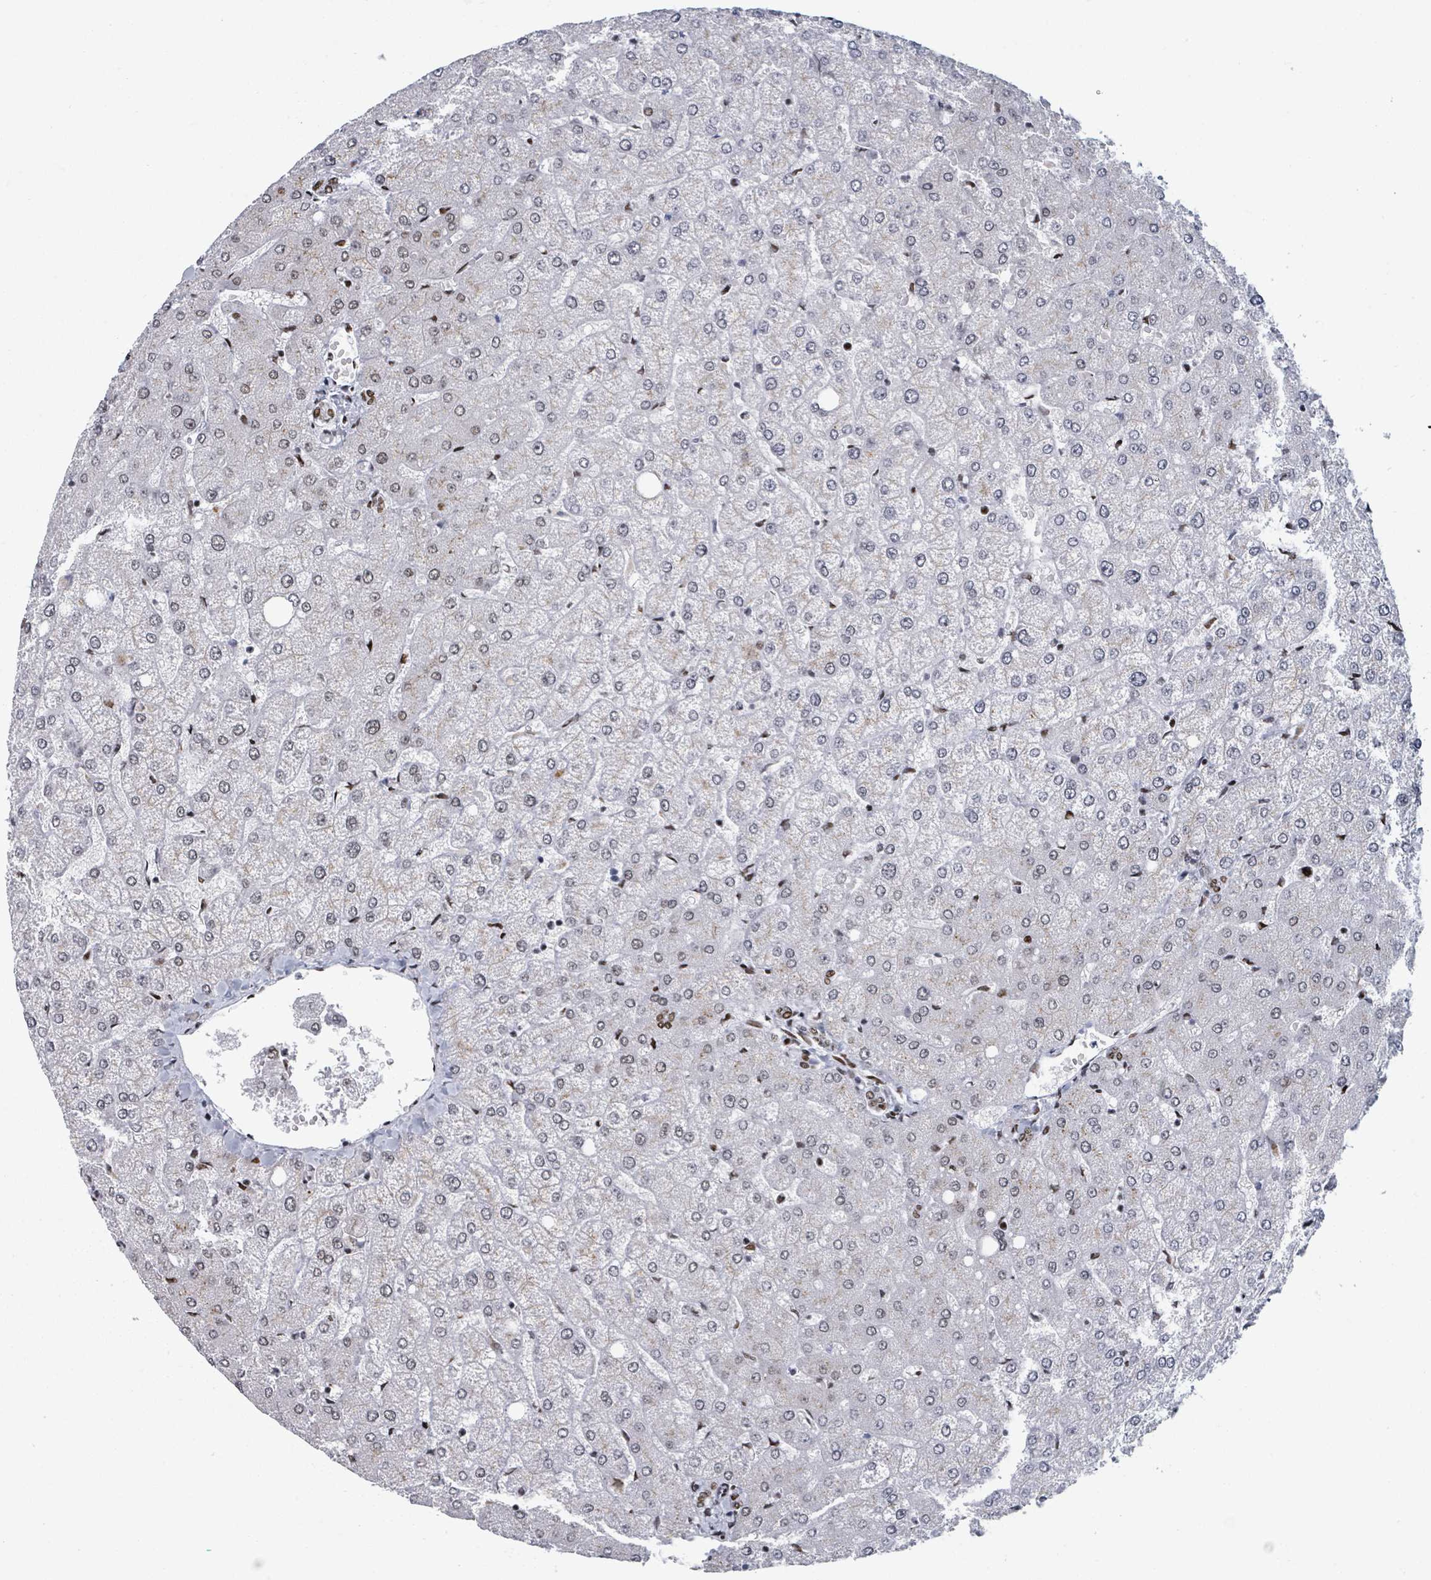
{"staining": {"intensity": "moderate", "quantity": "25%-75%", "location": "nuclear"}, "tissue": "liver", "cell_type": "Cholangiocytes", "image_type": "normal", "snomed": [{"axis": "morphology", "description": "Normal tissue, NOS"}, {"axis": "topography", "description": "Liver"}], "caption": "Cholangiocytes reveal moderate nuclear staining in about 25%-75% of cells in benign liver.", "gene": "DHX16", "patient": {"sex": "female", "age": 54}}